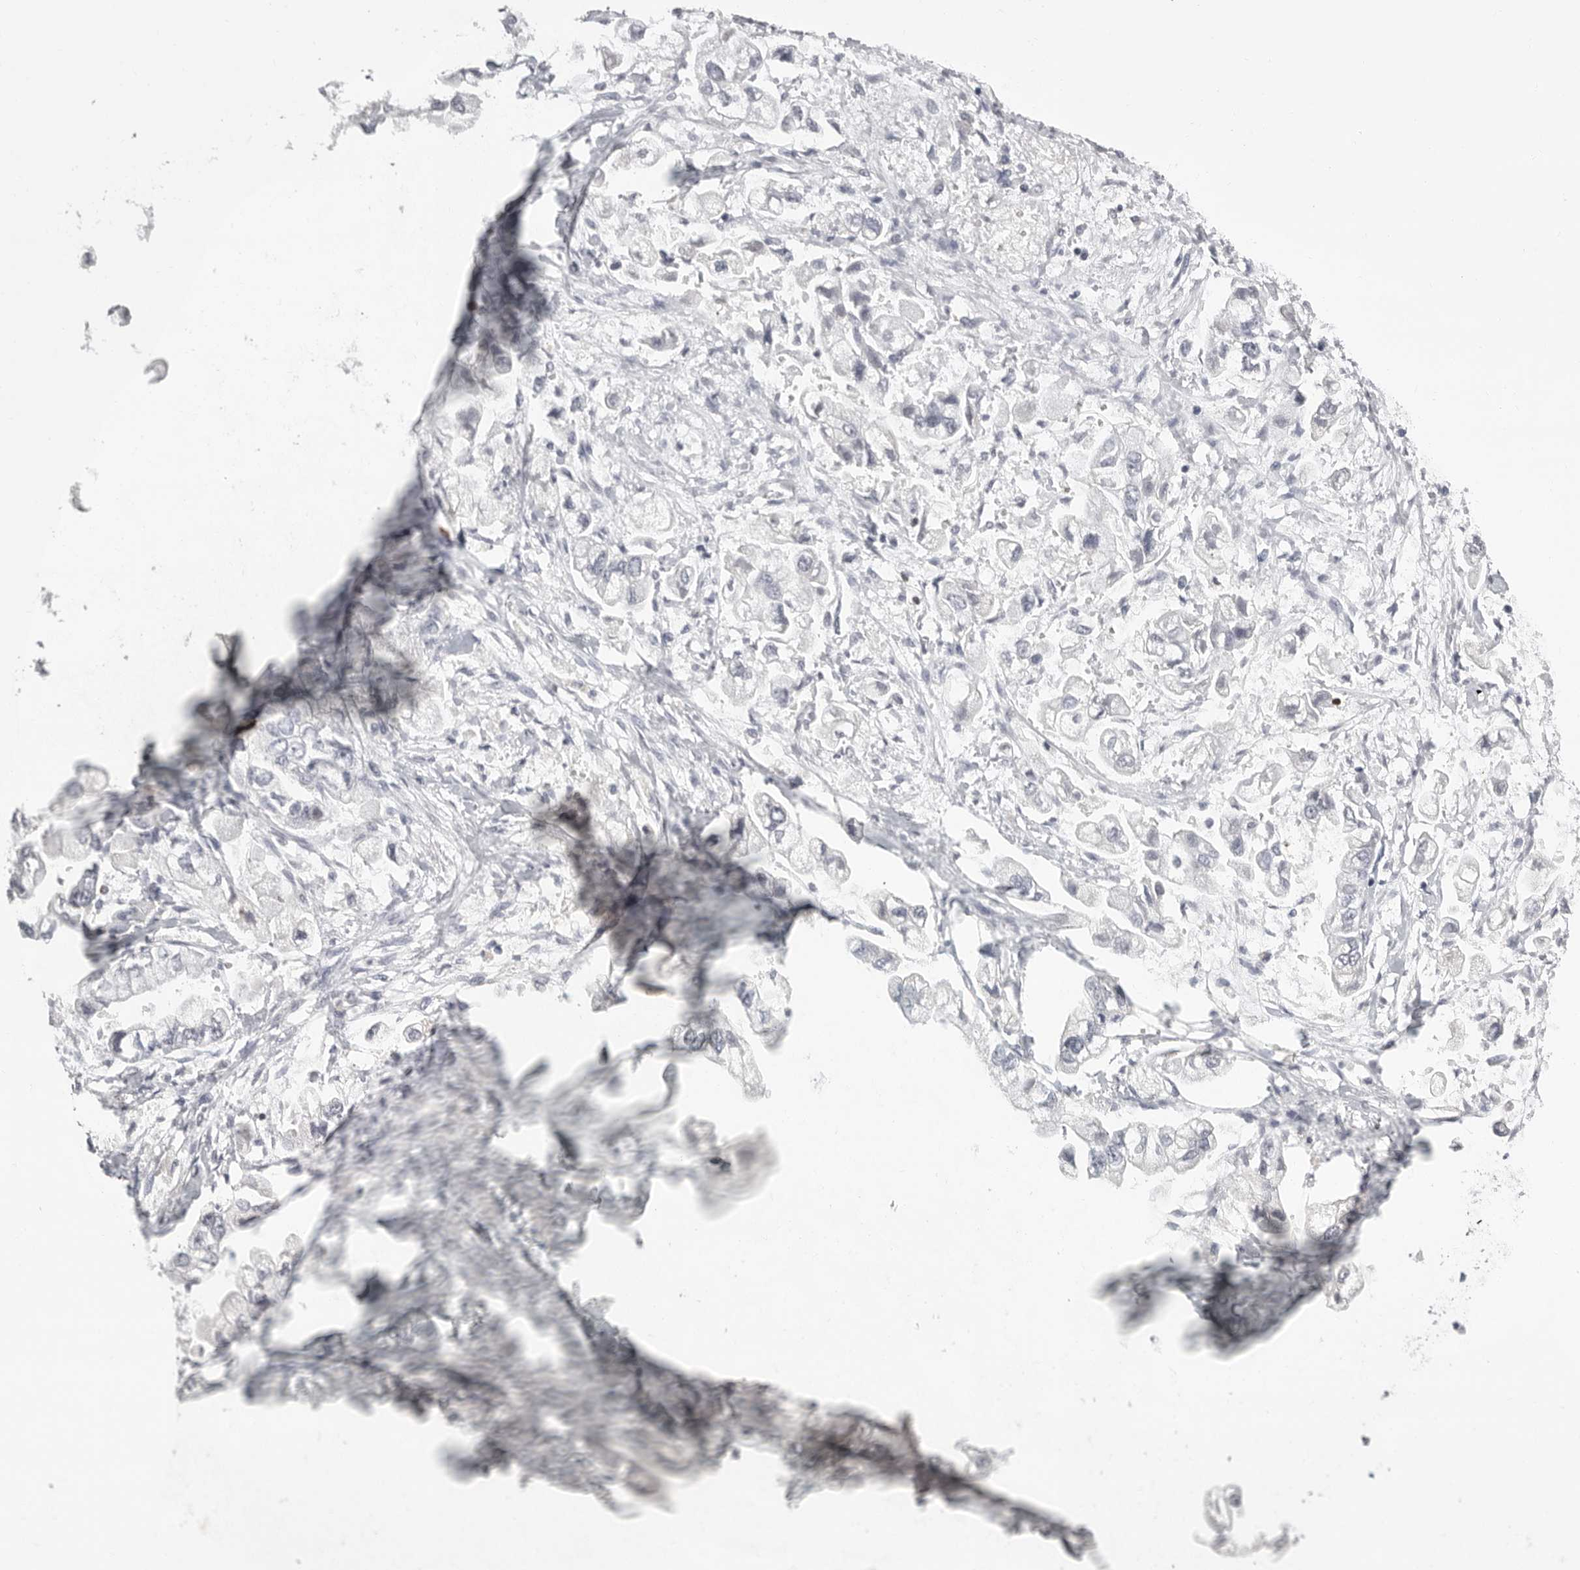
{"staining": {"intensity": "negative", "quantity": "none", "location": "none"}, "tissue": "stomach cancer", "cell_type": "Tumor cells", "image_type": "cancer", "snomed": [{"axis": "morphology", "description": "Normal tissue, NOS"}, {"axis": "morphology", "description": "Adenocarcinoma, NOS"}, {"axis": "topography", "description": "Stomach"}], "caption": "This is an immunohistochemistry (IHC) photomicrograph of human stomach cancer. There is no staining in tumor cells.", "gene": "GNLY", "patient": {"sex": "male", "age": 62}}